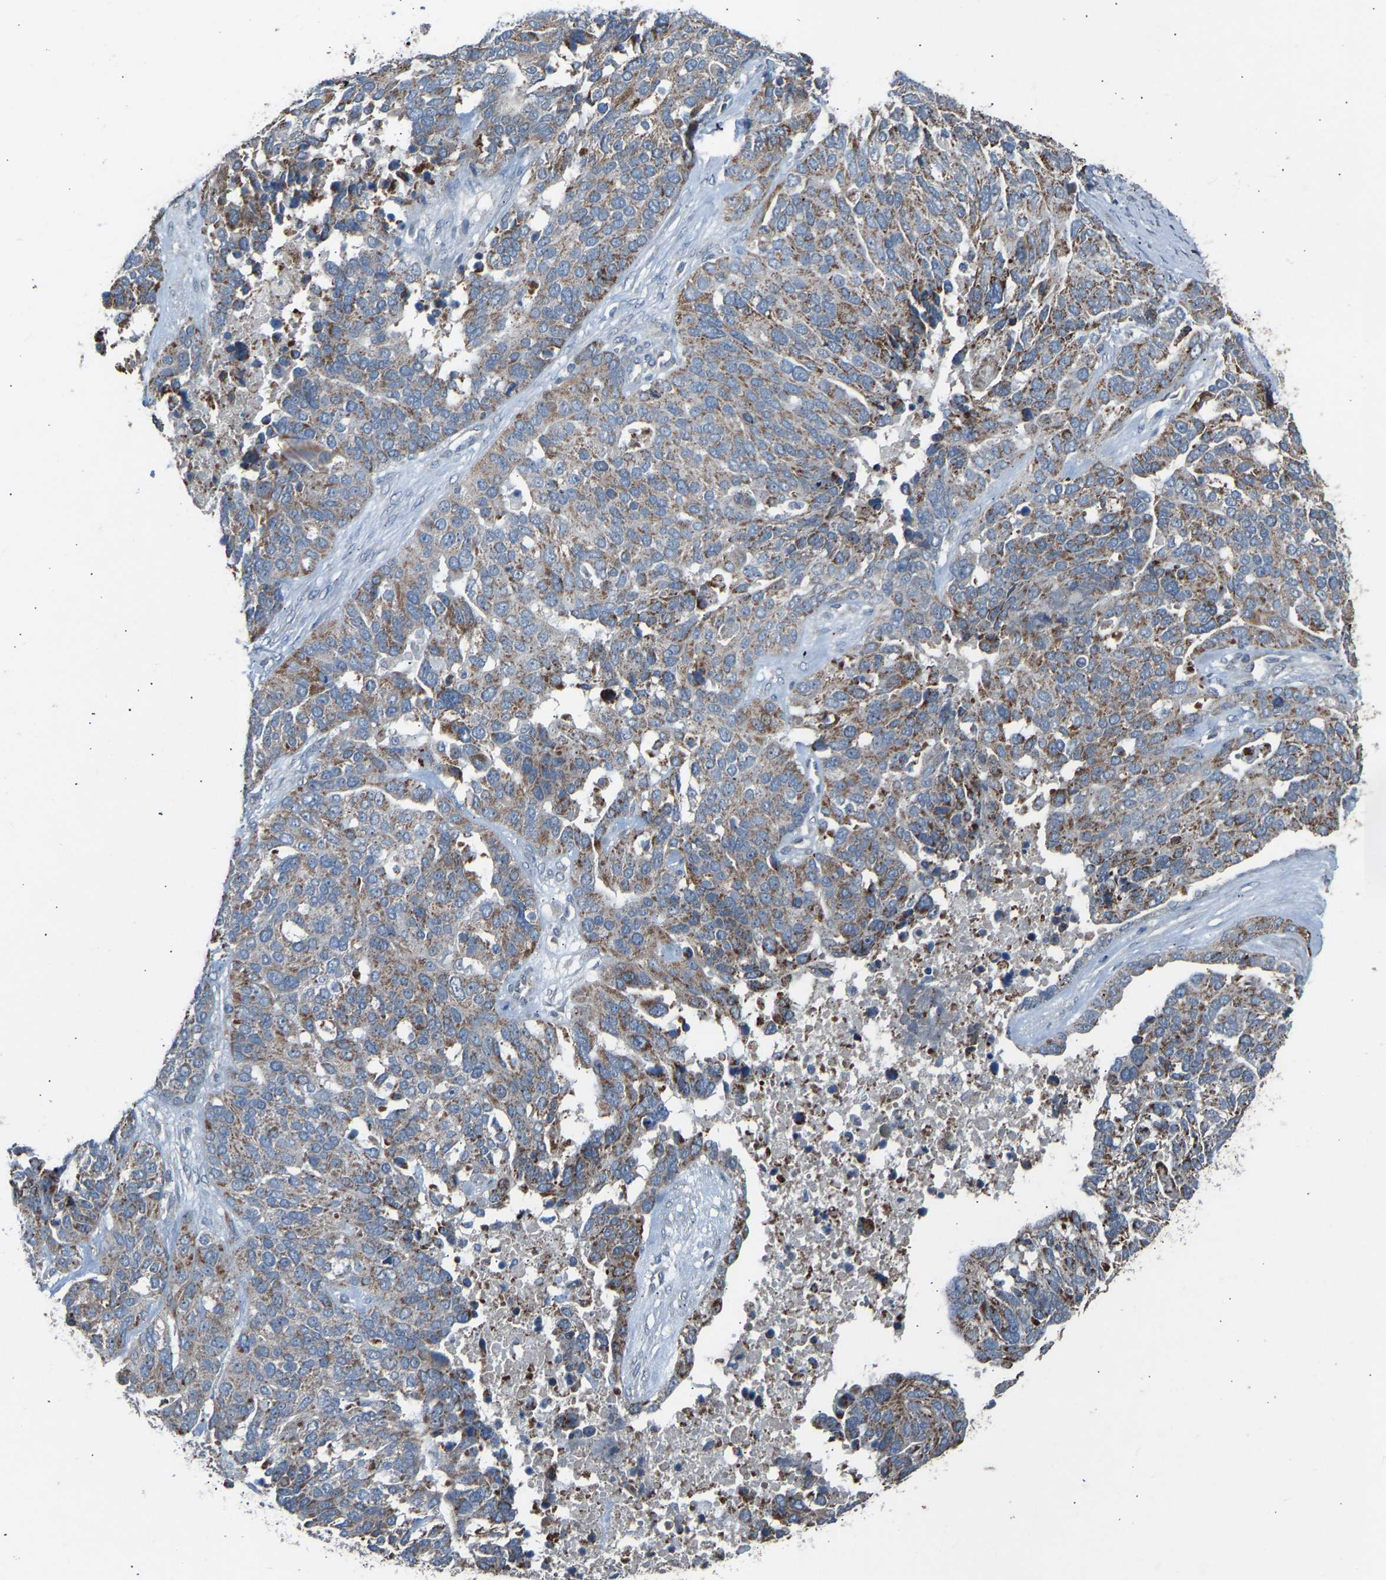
{"staining": {"intensity": "moderate", "quantity": ">75%", "location": "cytoplasmic/membranous"}, "tissue": "ovarian cancer", "cell_type": "Tumor cells", "image_type": "cancer", "snomed": [{"axis": "morphology", "description": "Cystadenocarcinoma, serous, NOS"}, {"axis": "topography", "description": "Ovary"}], "caption": "Immunohistochemical staining of human ovarian cancer (serous cystadenocarcinoma) exhibits medium levels of moderate cytoplasmic/membranous staining in approximately >75% of tumor cells. The protein of interest is stained brown, and the nuclei are stained in blue (DAB (3,3'-diaminobenzidine) IHC with brightfield microscopy, high magnification).", "gene": "TGFBR3", "patient": {"sex": "female", "age": 44}}